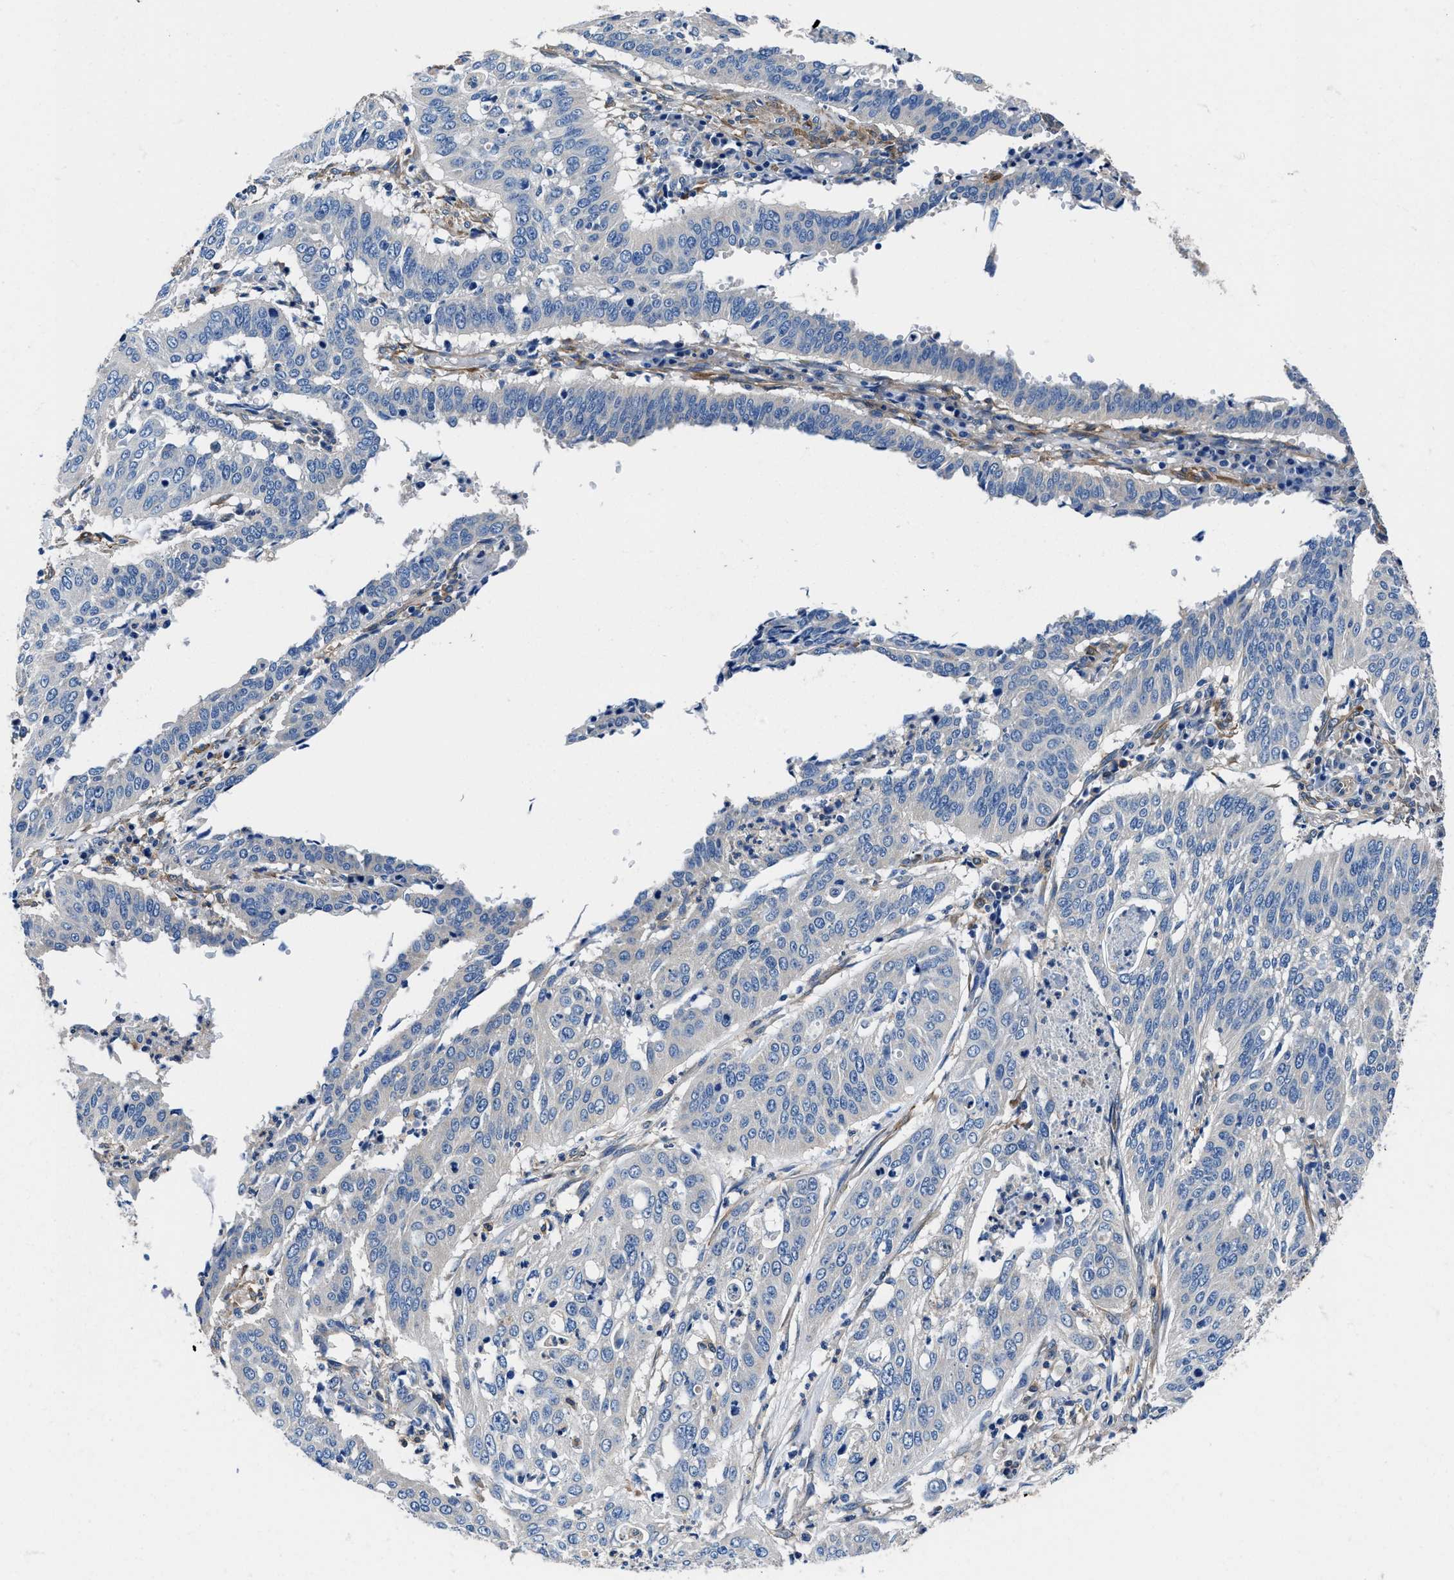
{"staining": {"intensity": "negative", "quantity": "none", "location": "none"}, "tissue": "cervical cancer", "cell_type": "Tumor cells", "image_type": "cancer", "snomed": [{"axis": "morphology", "description": "Normal tissue, NOS"}, {"axis": "morphology", "description": "Squamous cell carcinoma, NOS"}, {"axis": "topography", "description": "Cervix"}], "caption": "The histopathology image reveals no significant positivity in tumor cells of cervical cancer.", "gene": "NEU1", "patient": {"sex": "female", "age": 39}}